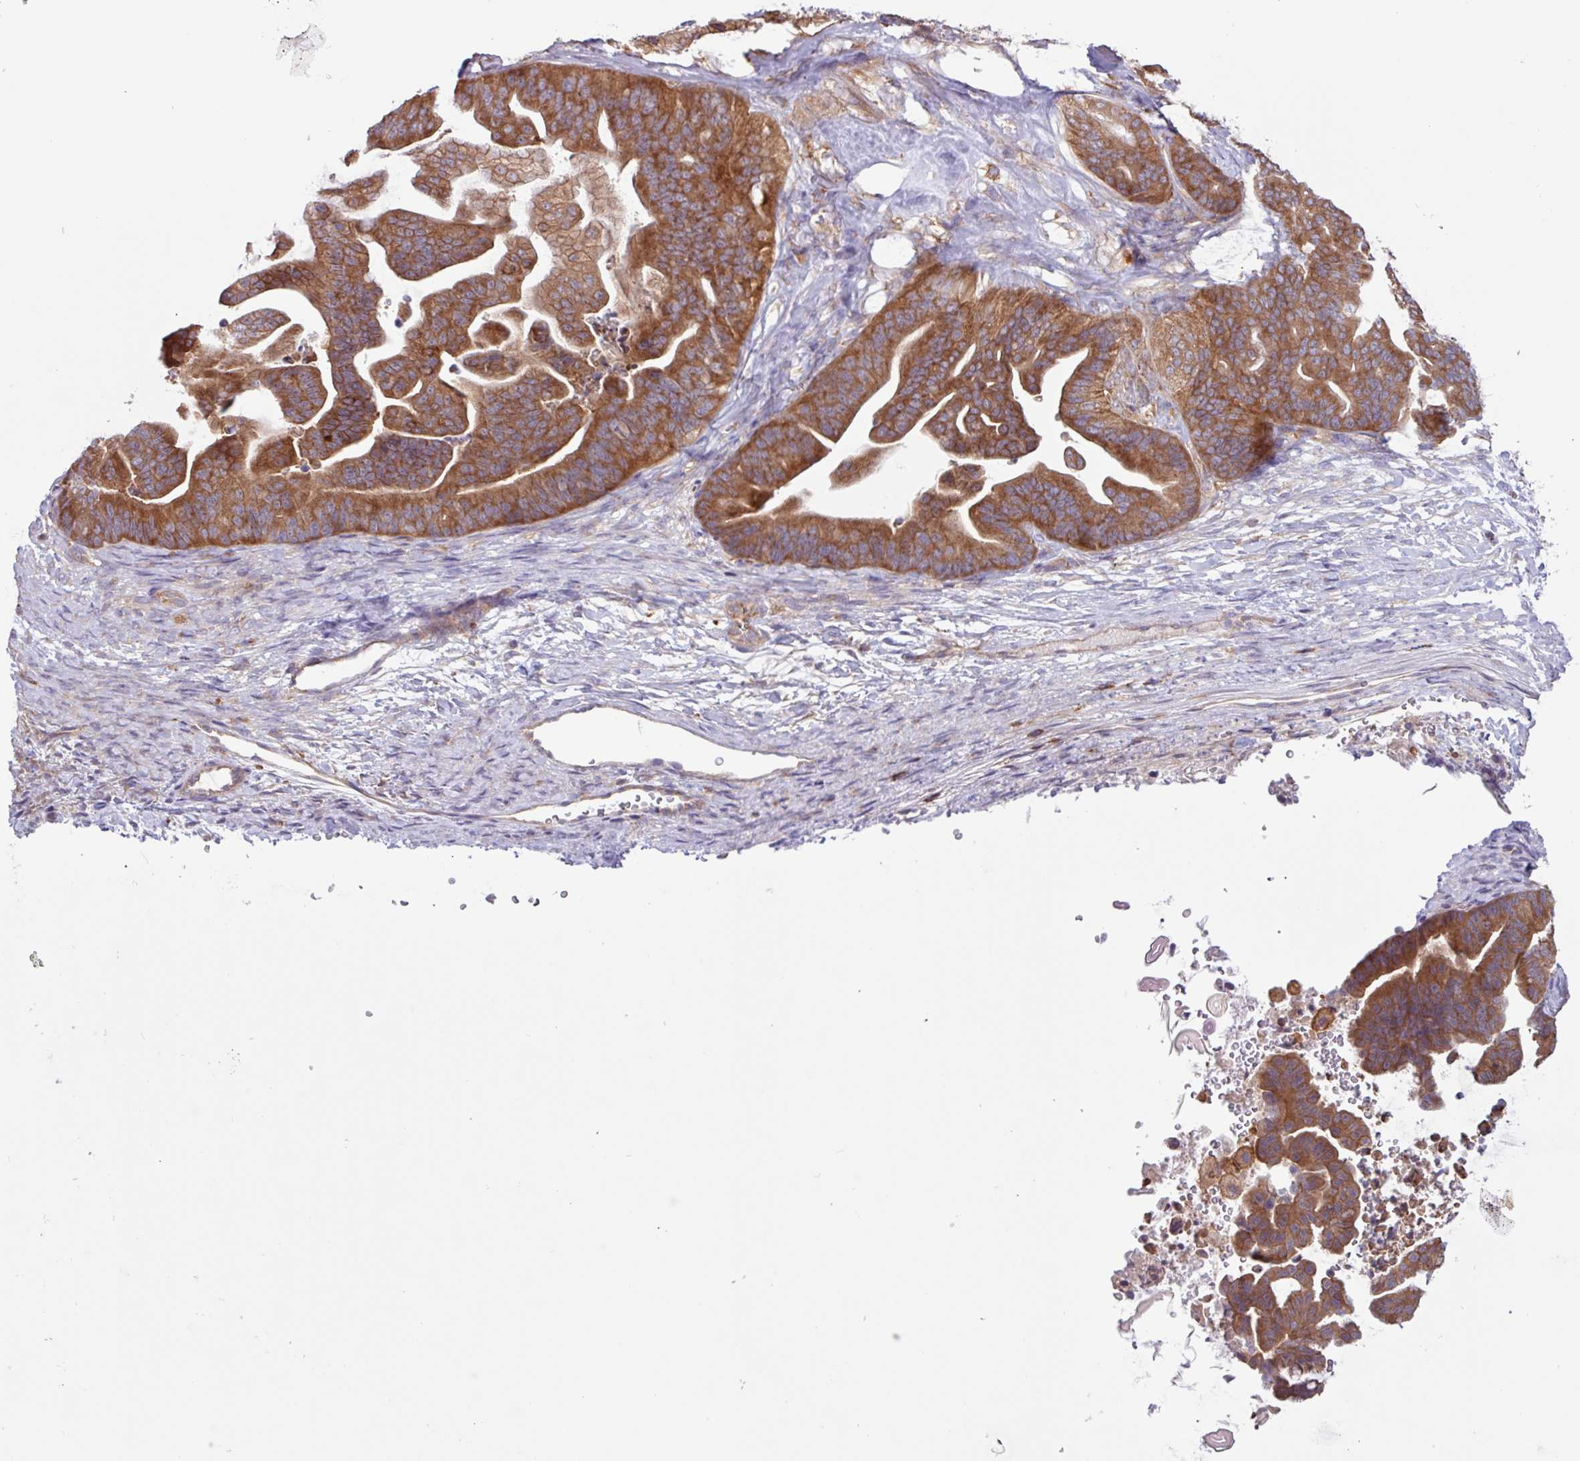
{"staining": {"intensity": "strong", "quantity": ">75%", "location": "cytoplasmic/membranous"}, "tissue": "ovarian cancer", "cell_type": "Tumor cells", "image_type": "cancer", "snomed": [{"axis": "morphology", "description": "Cystadenocarcinoma, mucinous, NOS"}, {"axis": "topography", "description": "Ovary"}], "caption": "Ovarian cancer (mucinous cystadenocarcinoma) stained for a protein (brown) displays strong cytoplasmic/membranous positive expression in about >75% of tumor cells.", "gene": "ACTR3", "patient": {"sex": "female", "age": 67}}